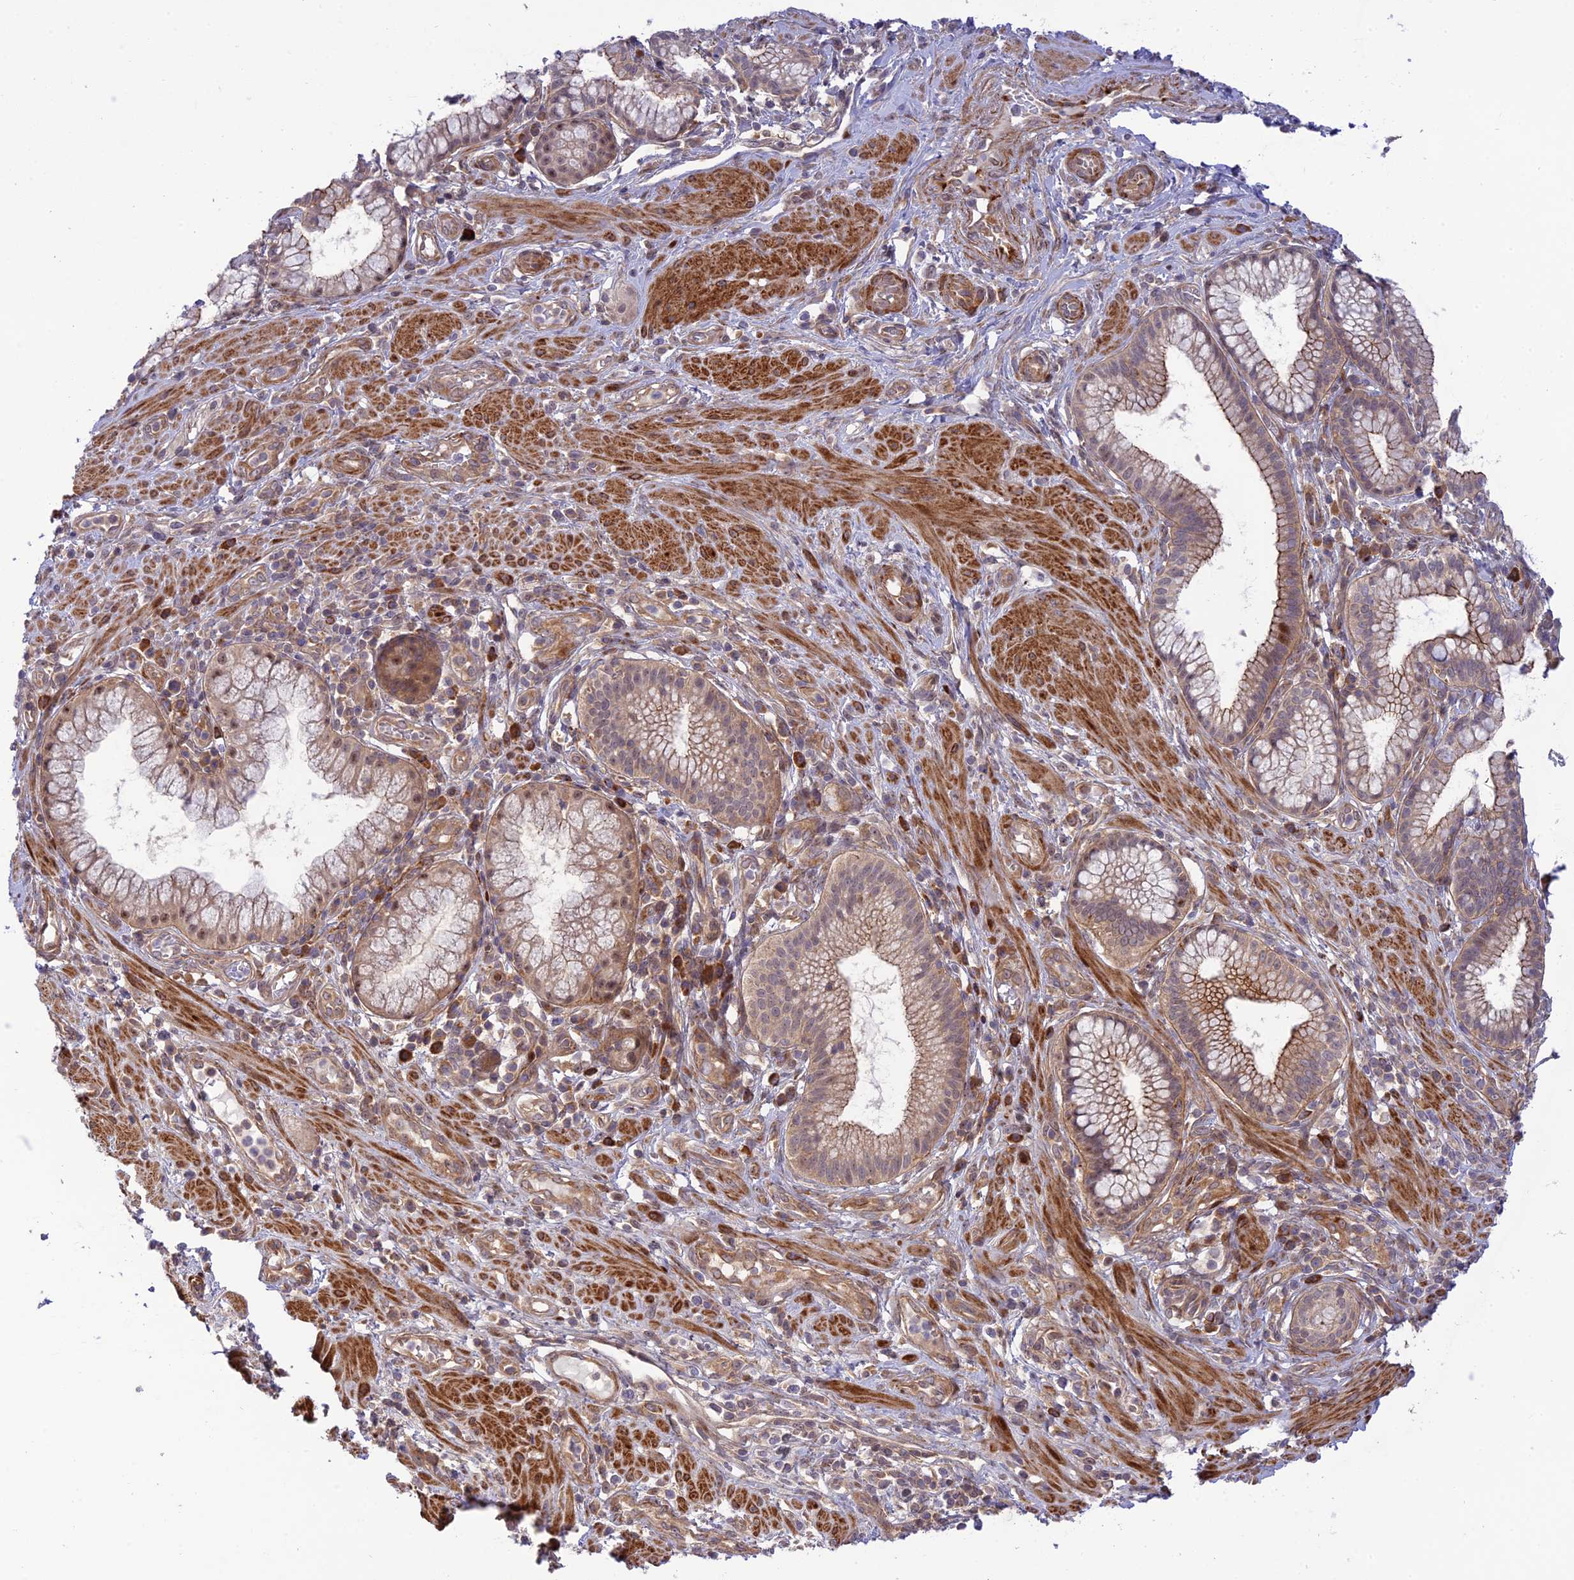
{"staining": {"intensity": "moderate", "quantity": "25%-75%", "location": "cytoplasmic/membranous,nuclear"}, "tissue": "pancreatic cancer", "cell_type": "Tumor cells", "image_type": "cancer", "snomed": [{"axis": "morphology", "description": "Adenocarcinoma, NOS"}, {"axis": "topography", "description": "Pancreas"}], "caption": "The micrograph displays immunohistochemical staining of pancreatic adenocarcinoma. There is moderate cytoplasmic/membranous and nuclear expression is appreciated in approximately 25%-75% of tumor cells. Using DAB (3,3'-diaminobenzidine) (brown) and hematoxylin (blue) stains, captured at high magnification using brightfield microscopy.", "gene": "ZNF584", "patient": {"sex": "male", "age": 72}}